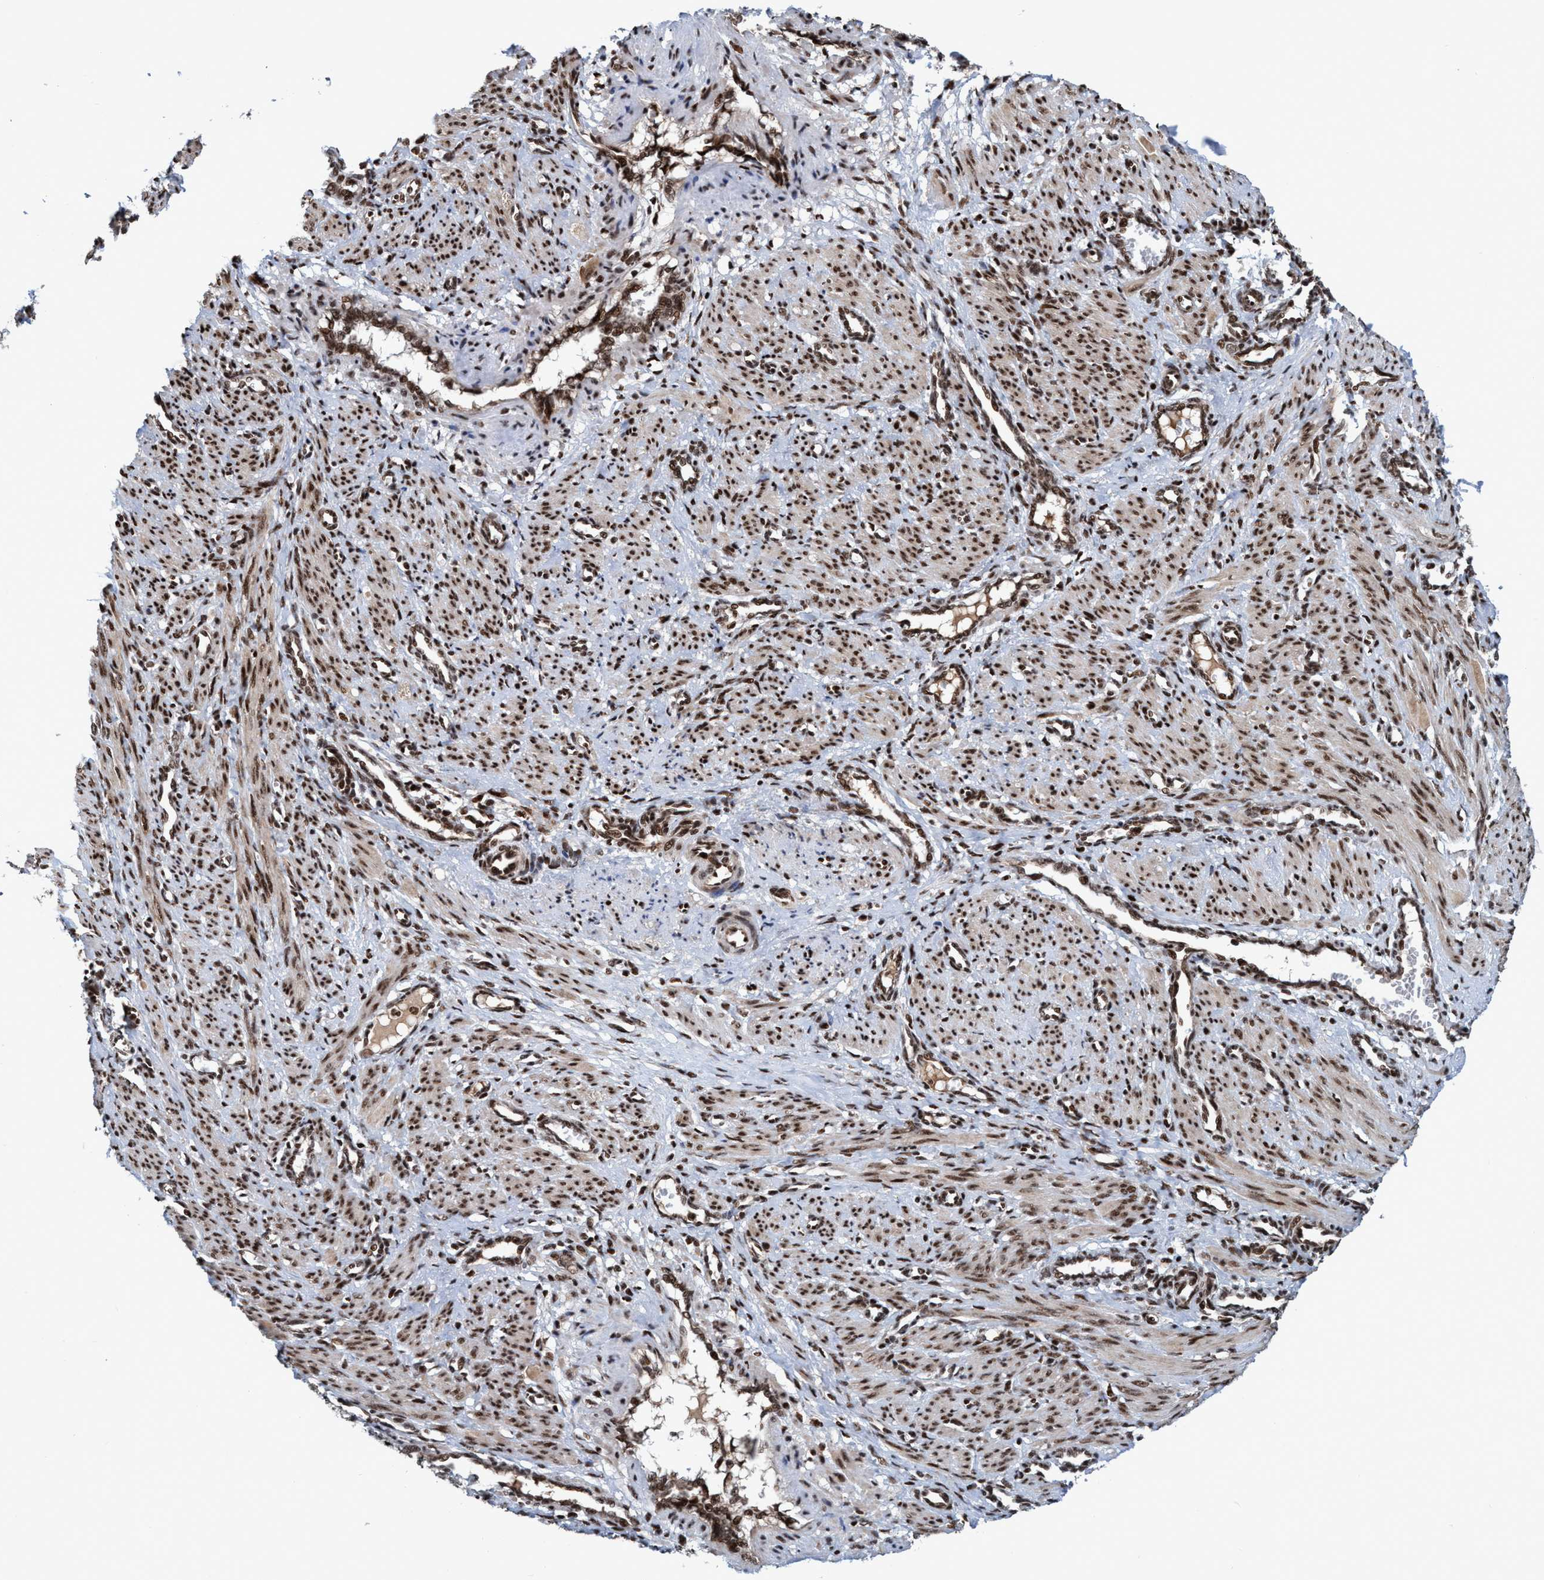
{"staining": {"intensity": "strong", "quantity": ">75%", "location": "cytoplasmic/membranous,nuclear"}, "tissue": "smooth muscle", "cell_type": "Smooth muscle cells", "image_type": "normal", "snomed": [{"axis": "morphology", "description": "Normal tissue, NOS"}, {"axis": "topography", "description": "Endometrium"}], "caption": "A high-resolution micrograph shows immunohistochemistry staining of unremarkable smooth muscle, which reveals strong cytoplasmic/membranous,nuclear positivity in about >75% of smooth muscle cells. (DAB (3,3'-diaminobenzidine) IHC with brightfield microscopy, high magnification).", "gene": "TOPBP1", "patient": {"sex": "female", "age": 33}}